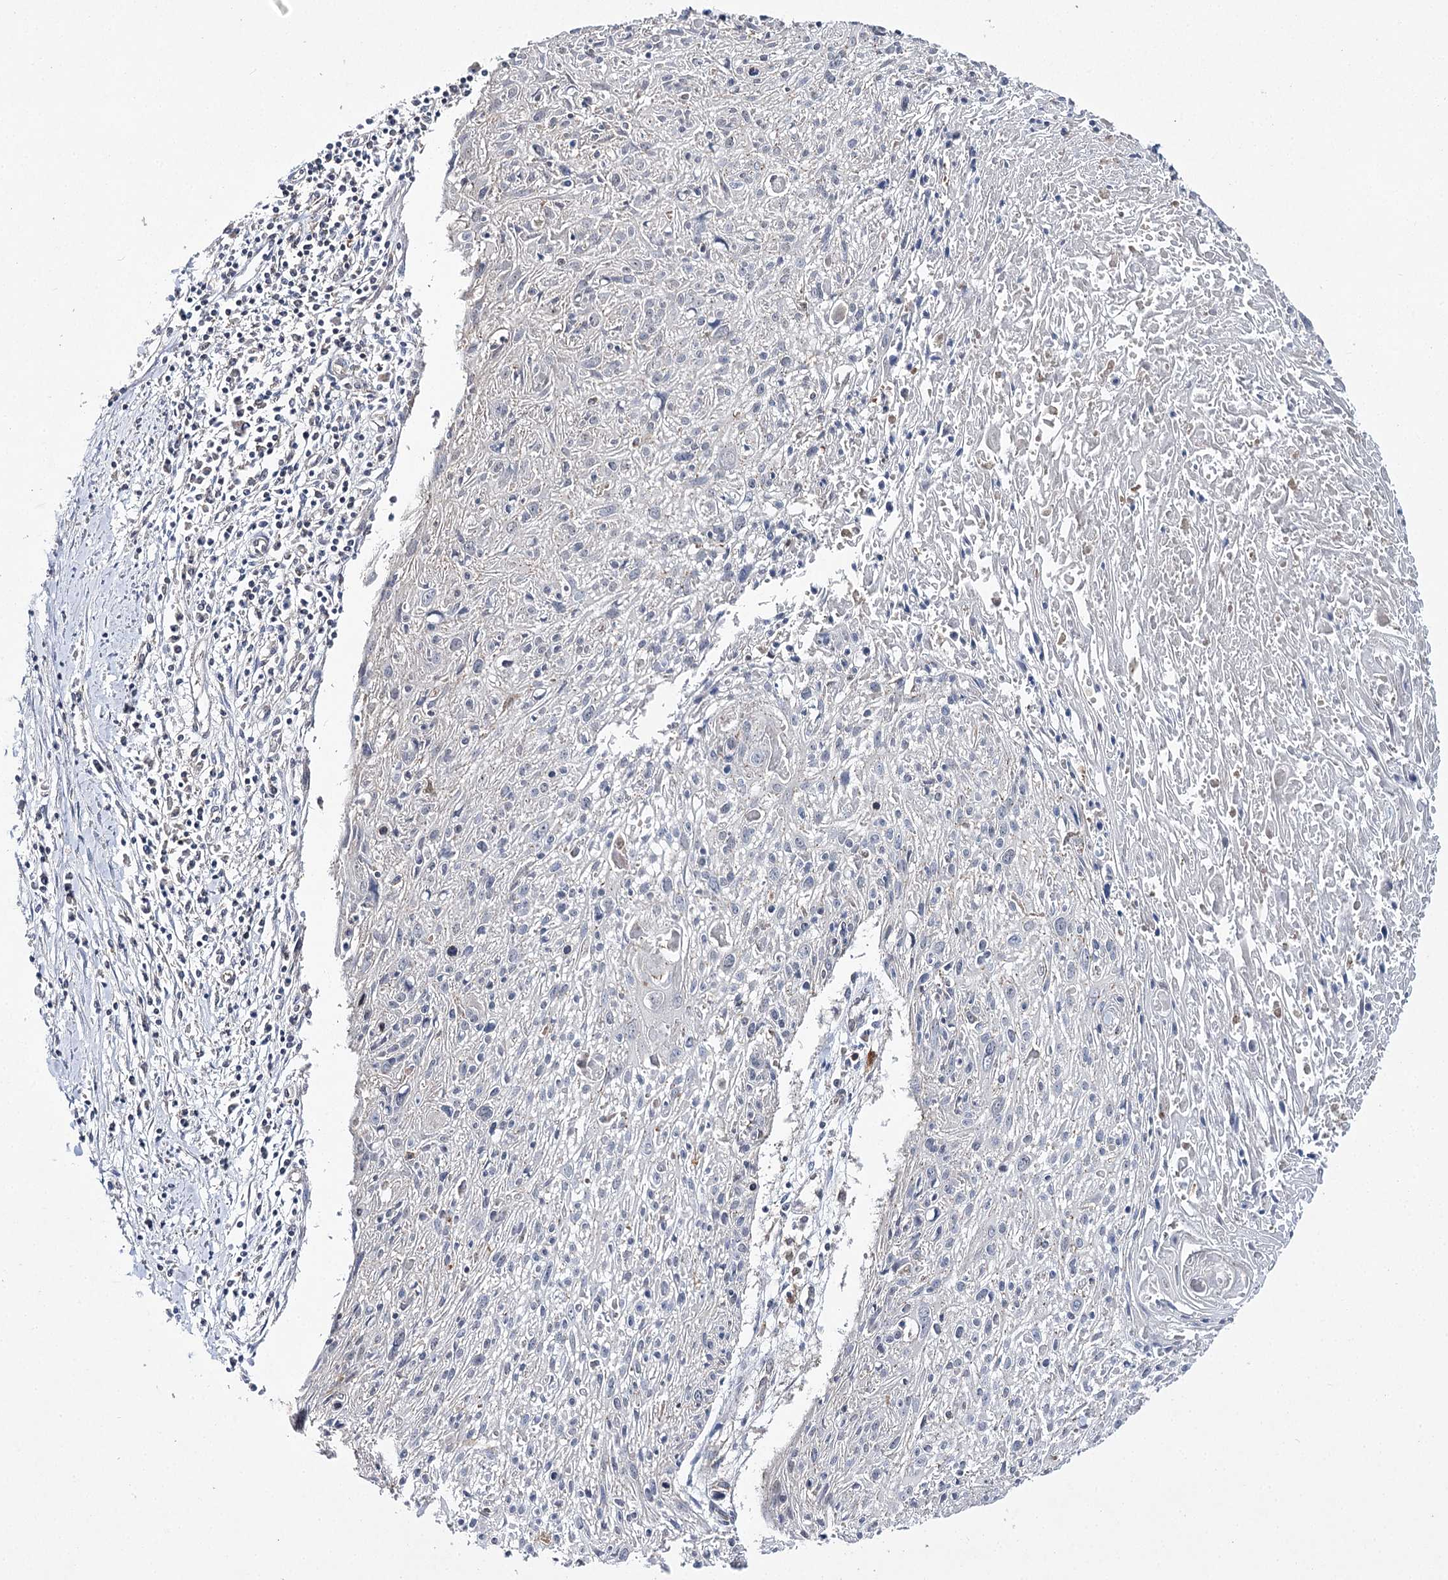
{"staining": {"intensity": "negative", "quantity": "none", "location": "none"}, "tissue": "cervical cancer", "cell_type": "Tumor cells", "image_type": "cancer", "snomed": [{"axis": "morphology", "description": "Squamous cell carcinoma, NOS"}, {"axis": "topography", "description": "Cervix"}], "caption": "Immunohistochemical staining of cervical squamous cell carcinoma shows no significant positivity in tumor cells.", "gene": "AURKC", "patient": {"sex": "female", "age": 51}}